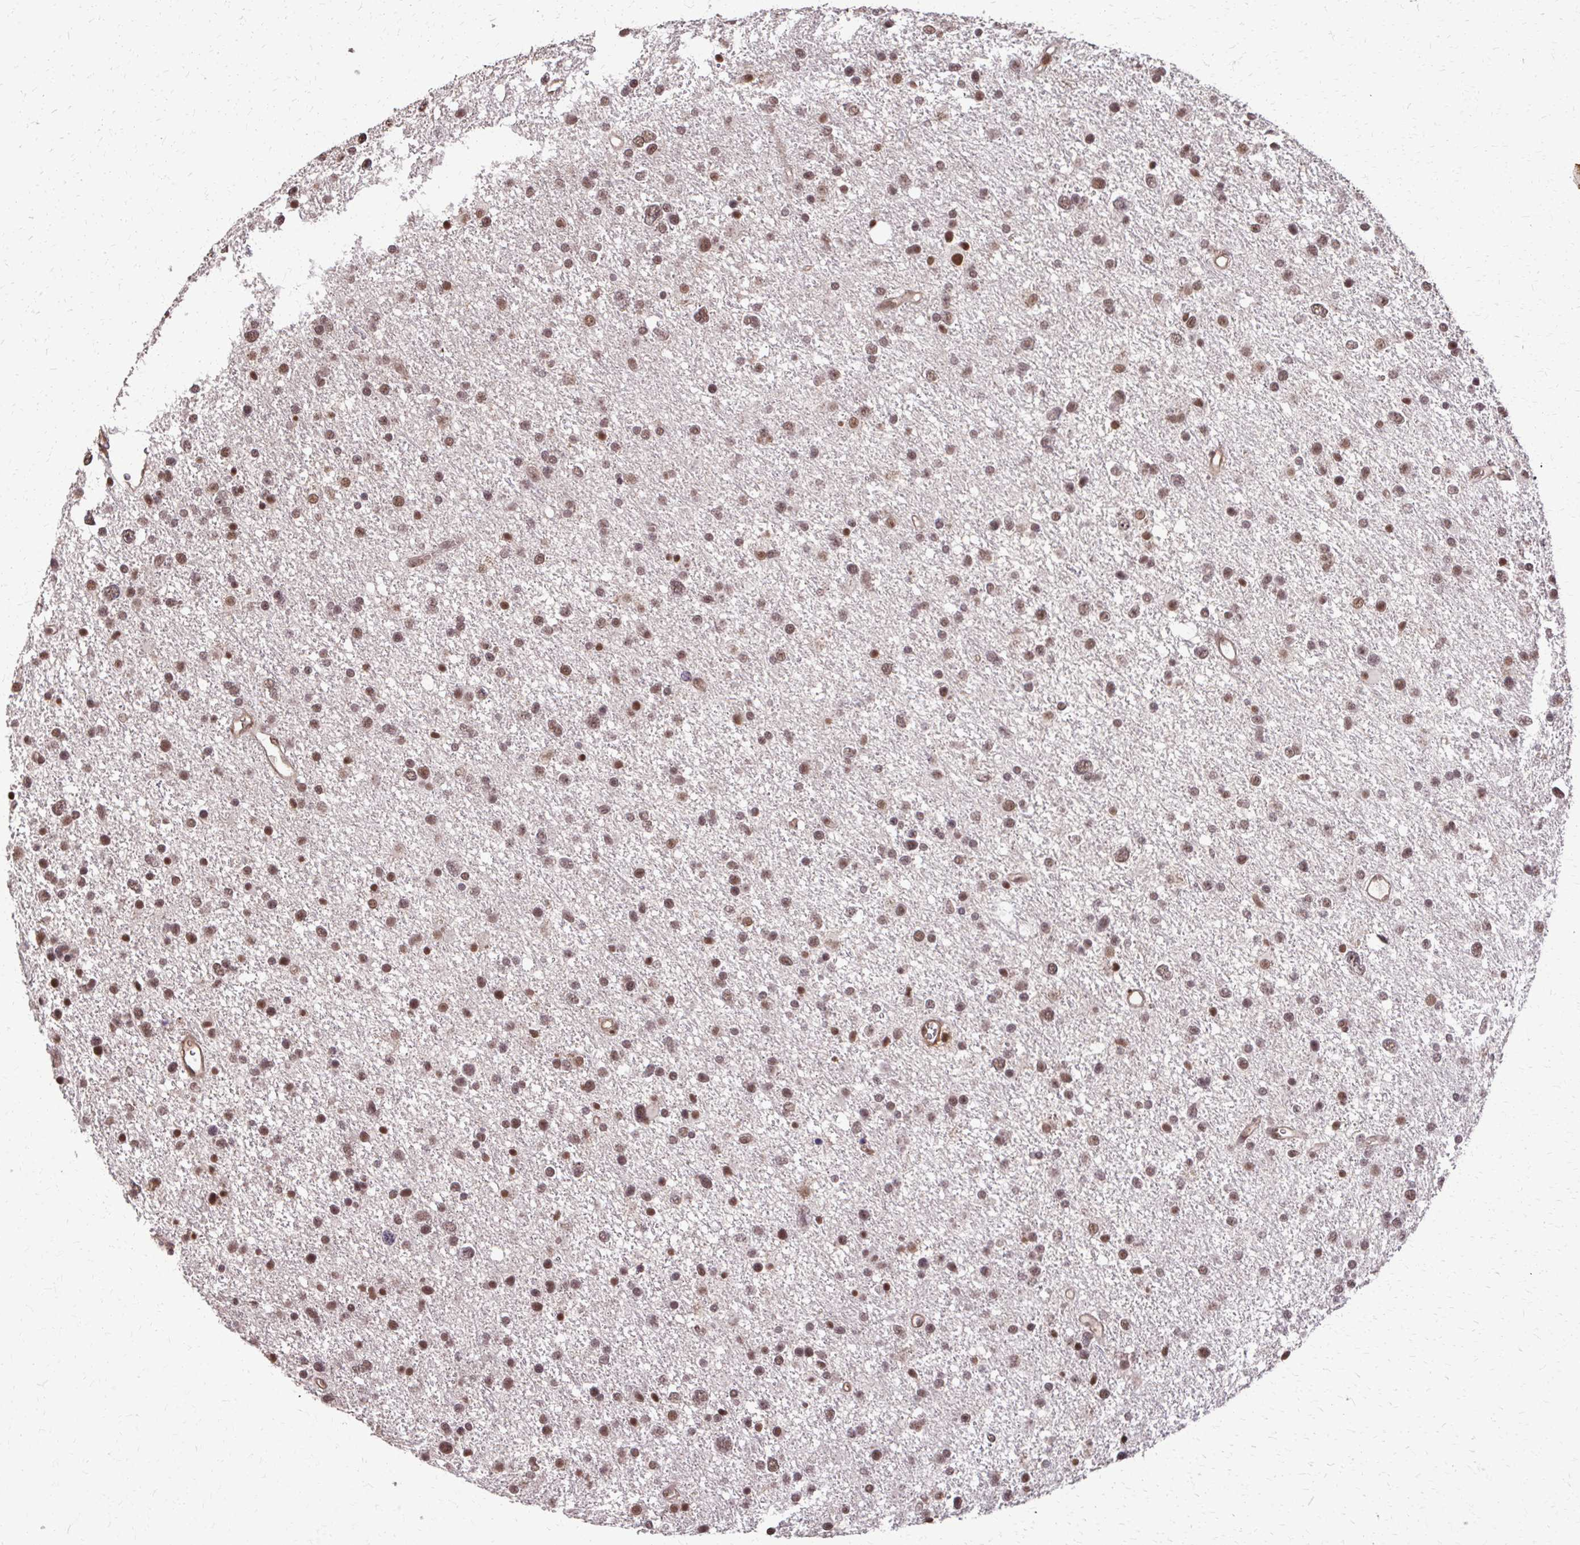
{"staining": {"intensity": "moderate", "quantity": ">75%", "location": "nuclear"}, "tissue": "glioma", "cell_type": "Tumor cells", "image_type": "cancer", "snomed": [{"axis": "morphology", "description": "Glioma, malignant, Low grade"}, {"axis": "topography", "description": "Brain"}], "caption": "A micrograph showing moderate nuclear positivity in about >75% of tumor cells in malignant glioma (low-grade), as visualized by brown immunohistochemical staining.", "gene": "SS18", "patient": {"sex": "female", "age": 55}}